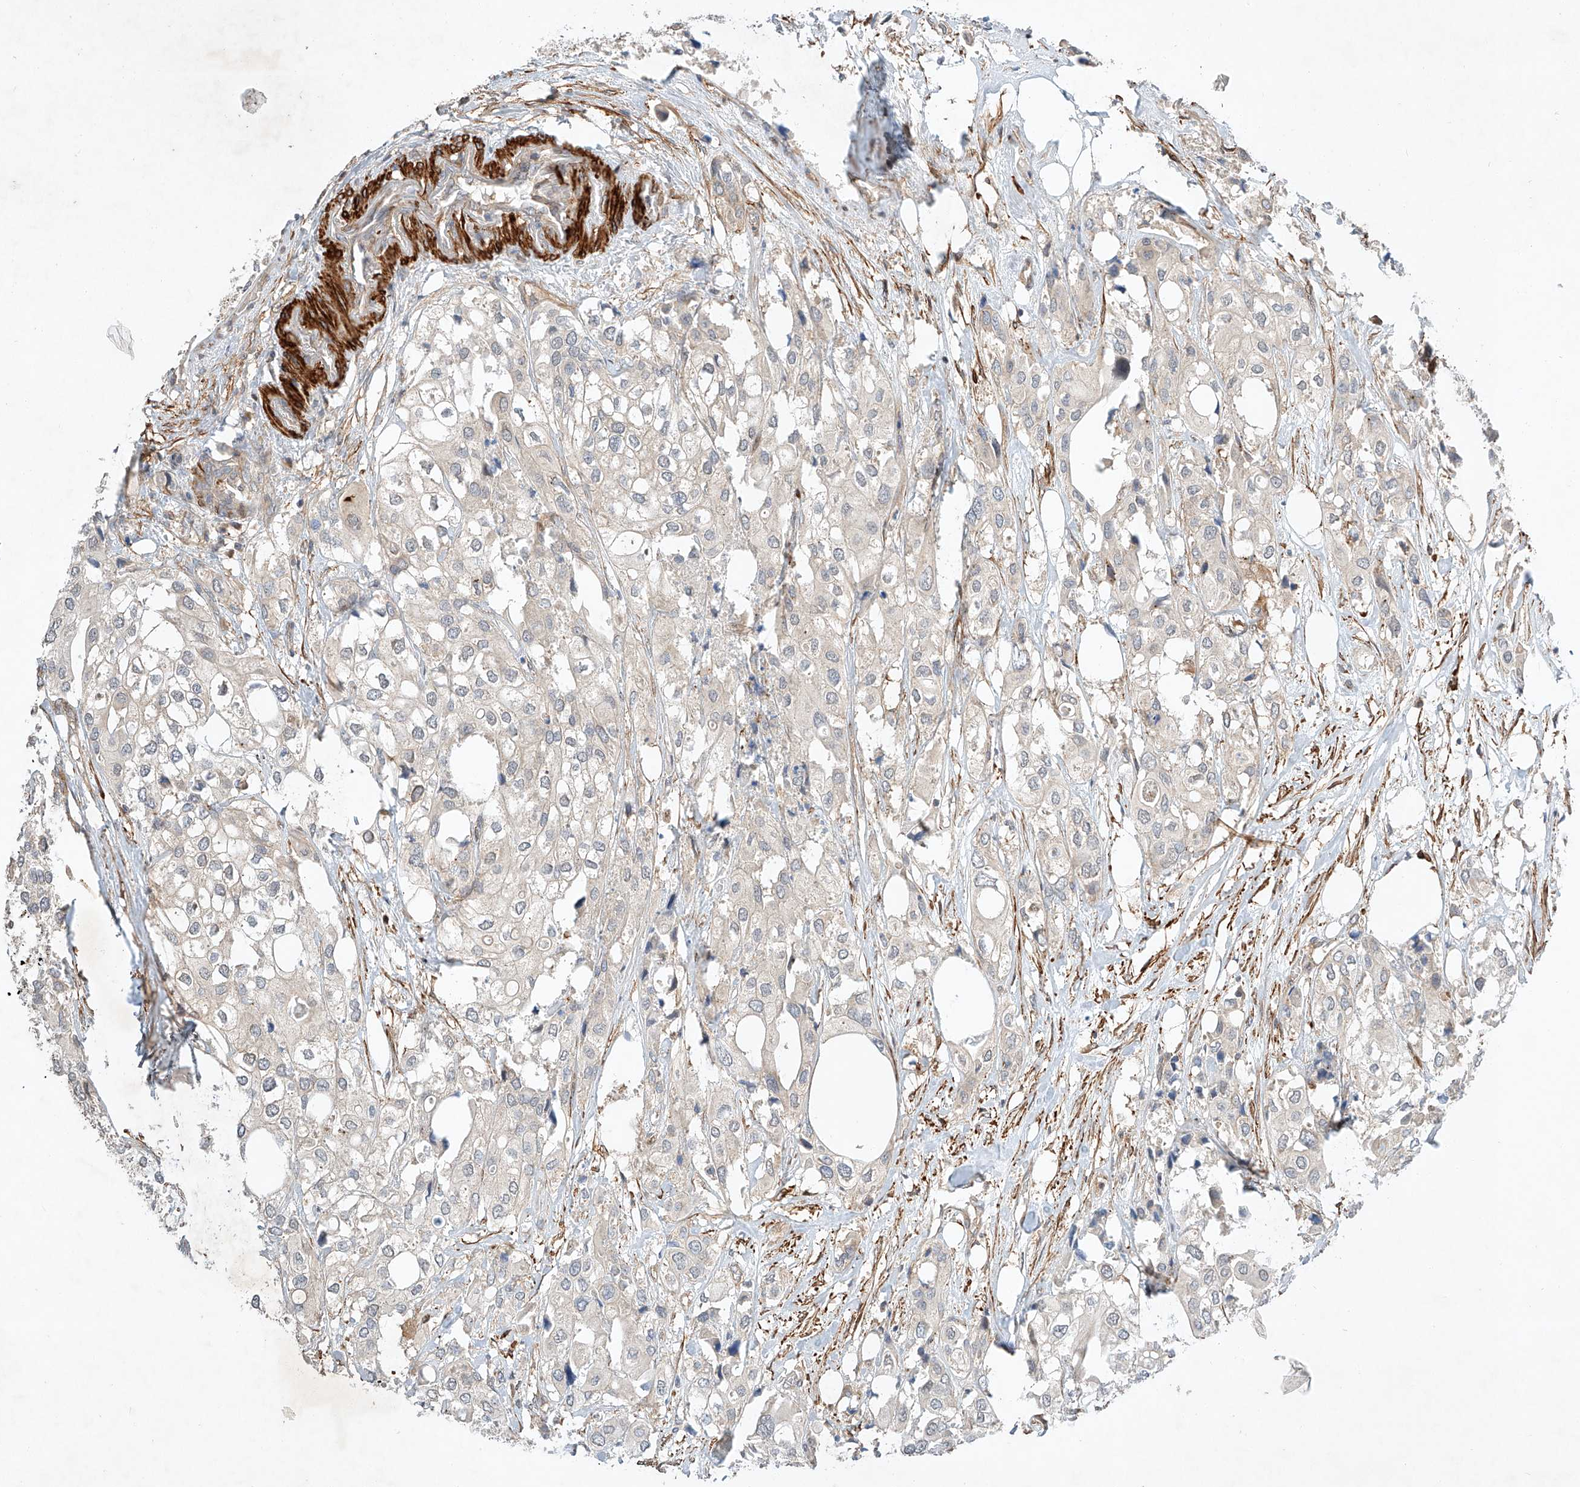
{"staining": {"intensity": "negative", "quantity": "none", "location": "none"}, "tissue": "urothelial cancer", "cell_type": "Tumor cells", "image_type": "cancer", "snomed": [{"axis": "morphology", "description": "Urothelial carcinoma, High grade"}, {"axis": "topography", "description": "Urinary bladder"}], "caption": "The image demonstrates no significant expression in tumor cells of urothelial cancer.", "gene": "ARHGAP33", "patient": {"sex": "male", "age": 64}}